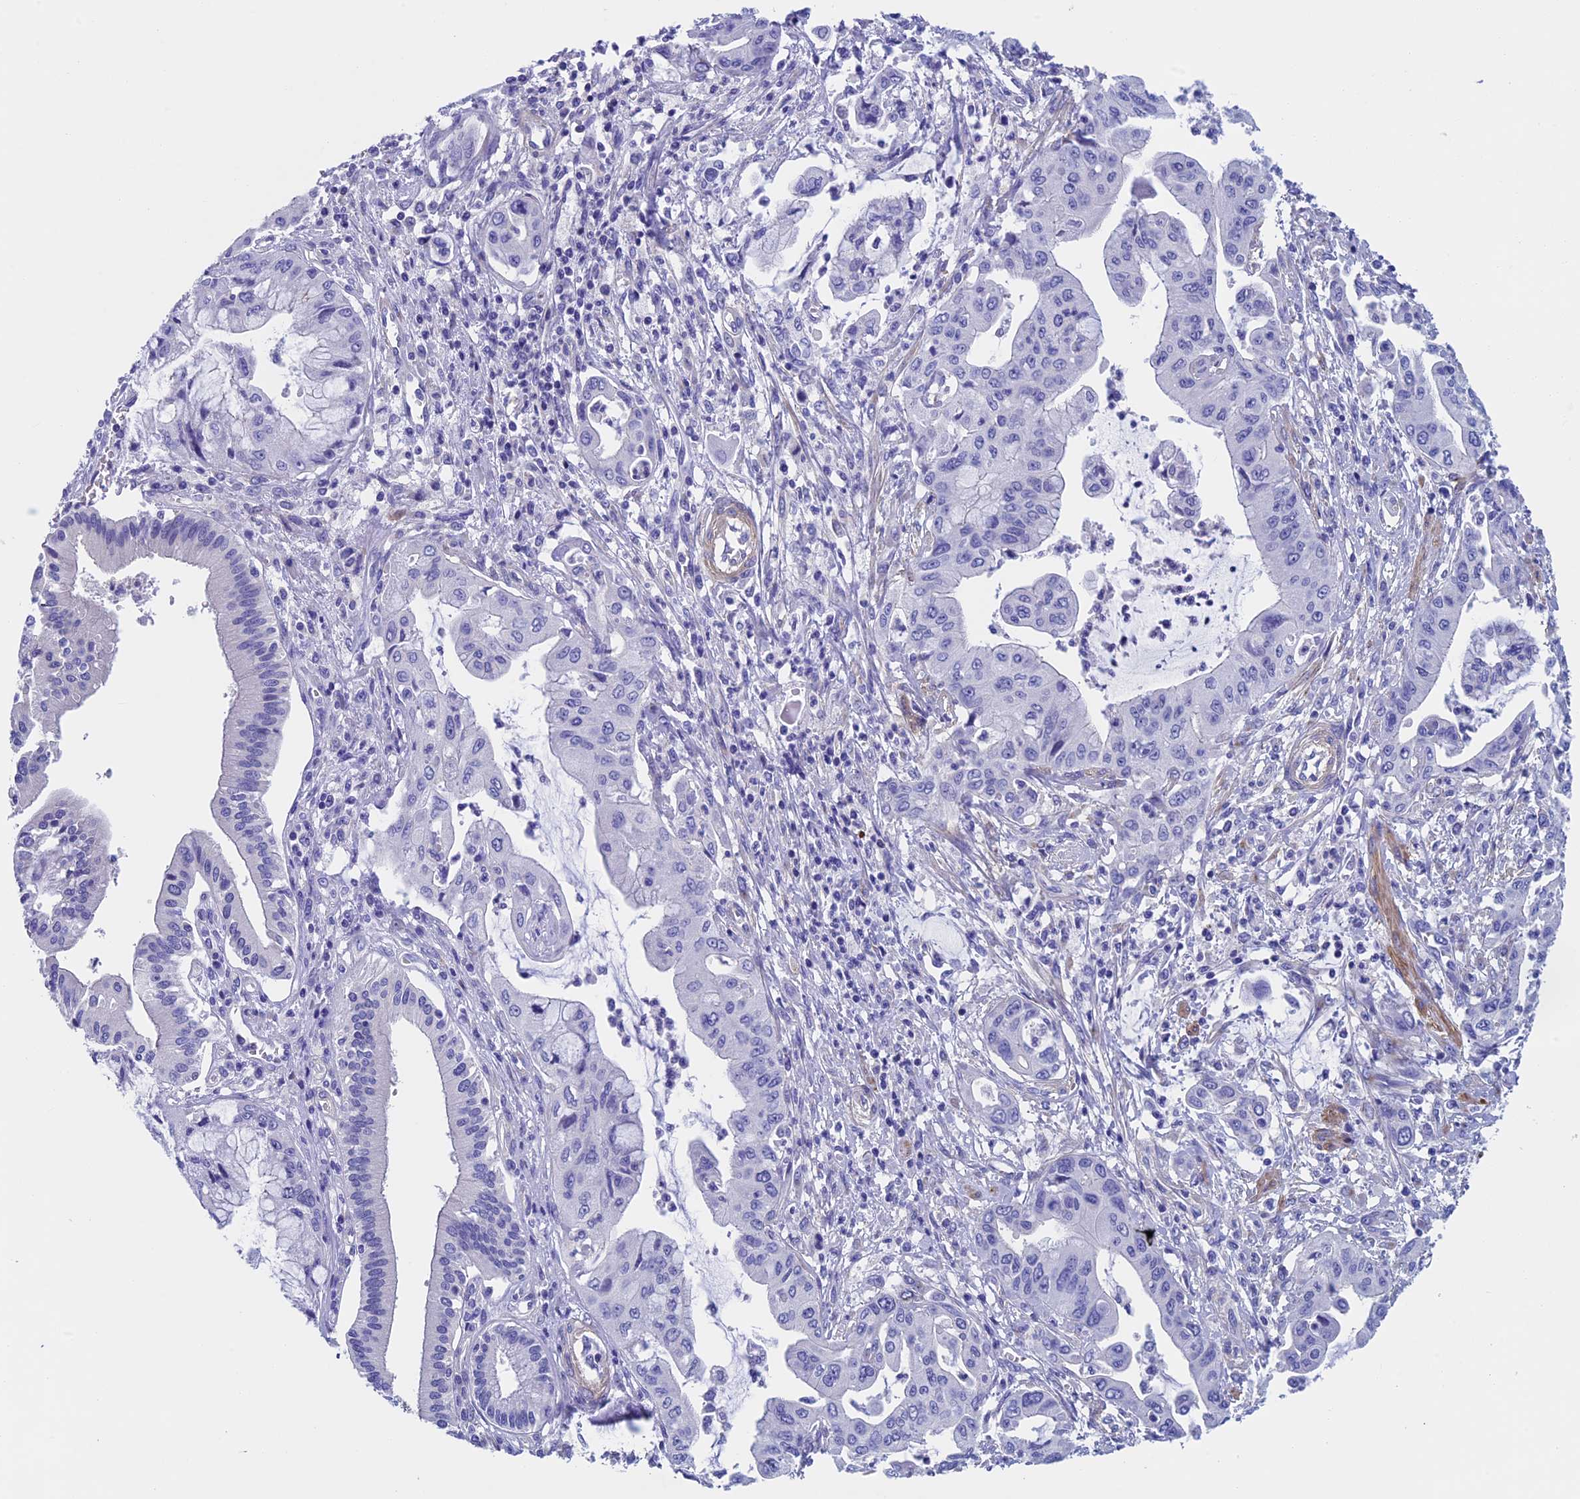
{"staining": {"intensity": "negative", "quantity": "none", "location": "none"}, "tissue": "pancreatic cancer", "cell_type": "Tumor cells", "image_type": "cancer", "snomed": [{"axis": "morphology", "description": "Adenocarcinoma, NOS"}, {"axis": "topography", "description": "Pancreas"}], "caption": "IHC image of neoplastic tissue: human pancreatic adenocarcinoma stained with DAB exhibits no significant protein staining in tumor cells.", "gene": "ADH7", "patient": {"sex": "male", "age": 46}}